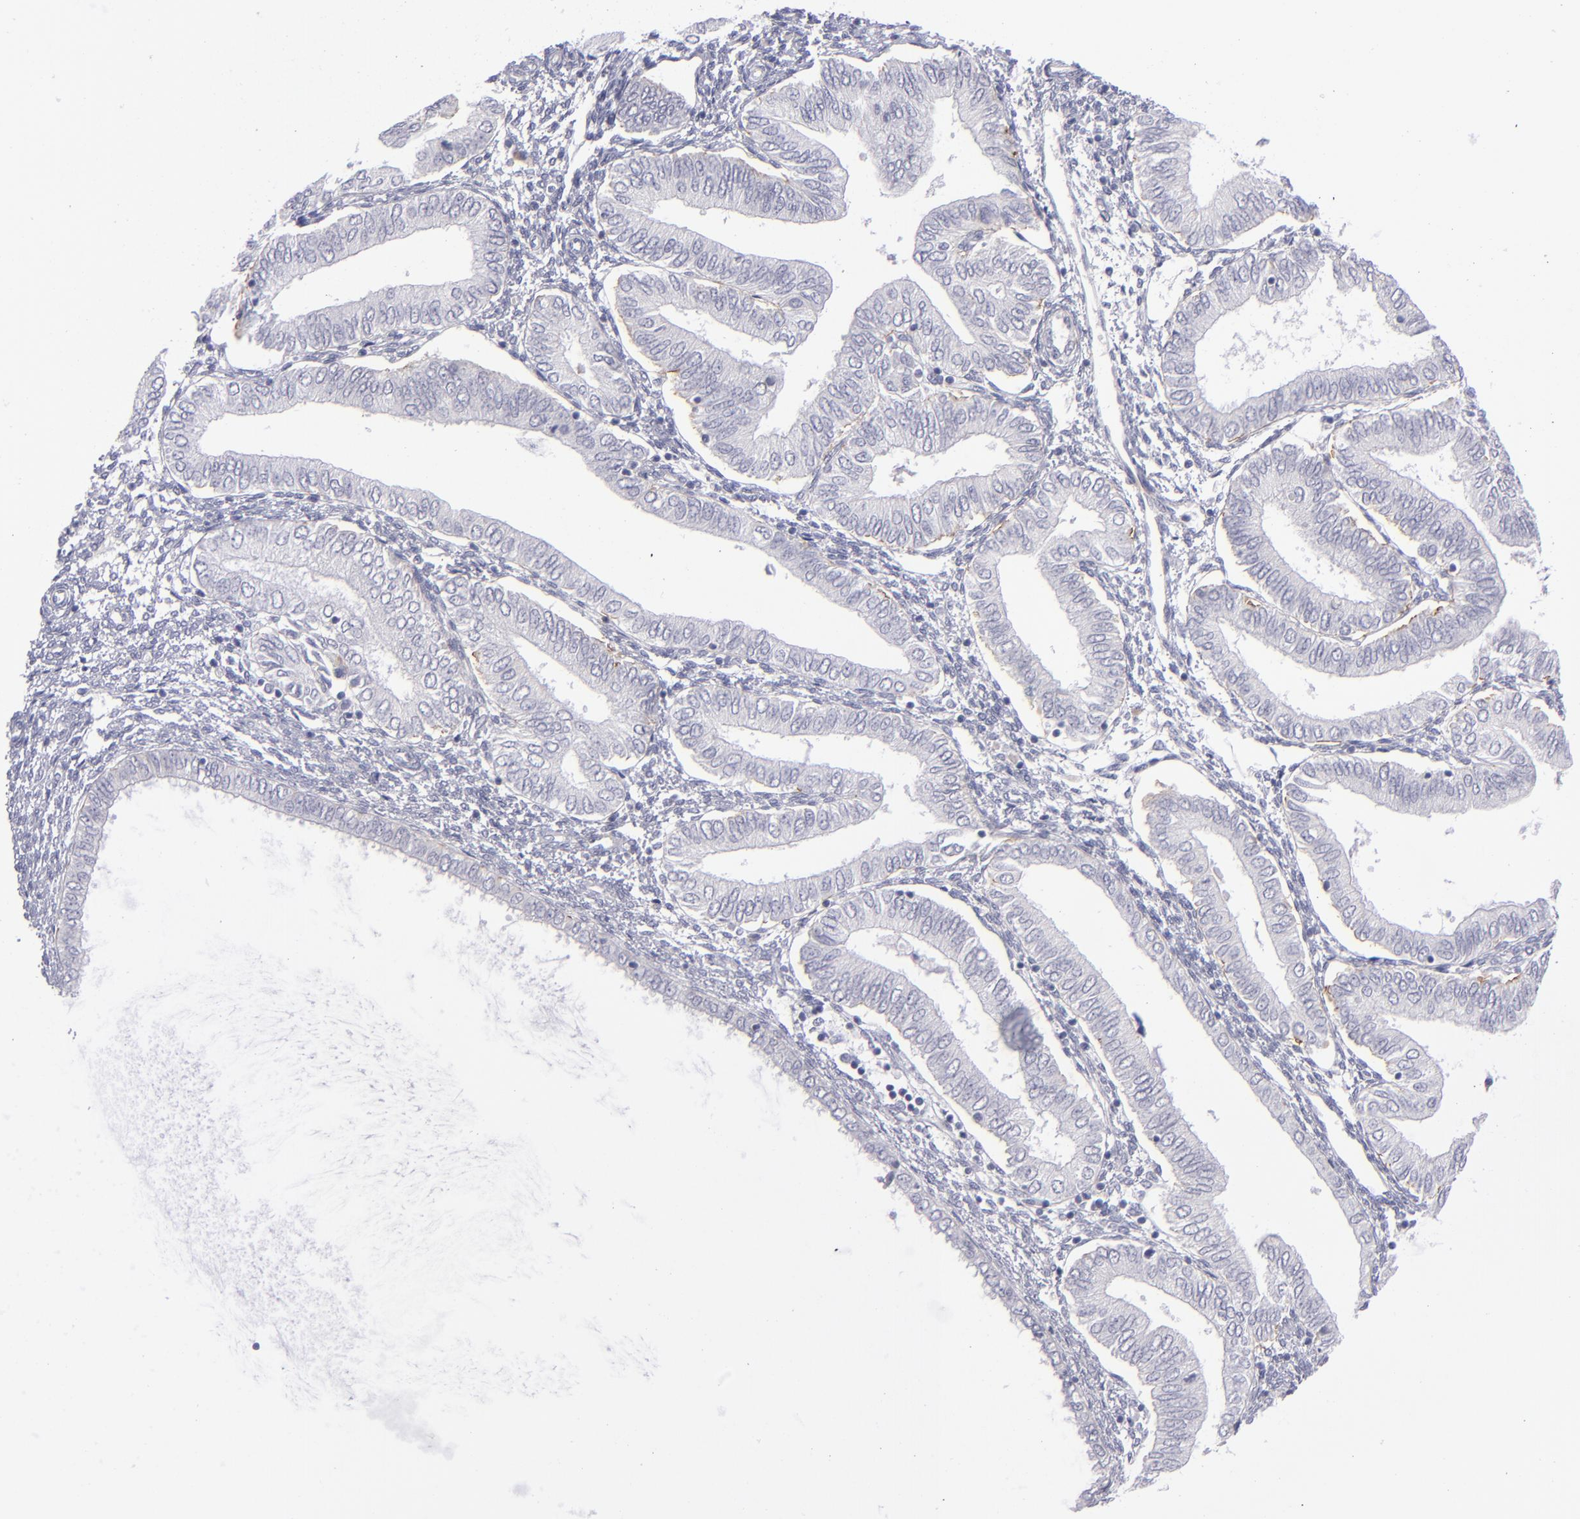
{"staining": {"intensity": "negative", "quantity": "none", "location": "none"}, "tissue": "endometrial cancer", "cell_type": "Tumor cells", "image_type": "cancer", "snomed": [{"axis": "morphology", "description": "Adenocarcinoma, NOS"}, {"axis": "topography", "description": "Endometrium"}], "caption": "Micrograph shows no protein staining in tumor cells of endometrial adenocarcinoma tissue.", "gene": "ITGB4", "patient": {"sex": "female", "age": 51}}